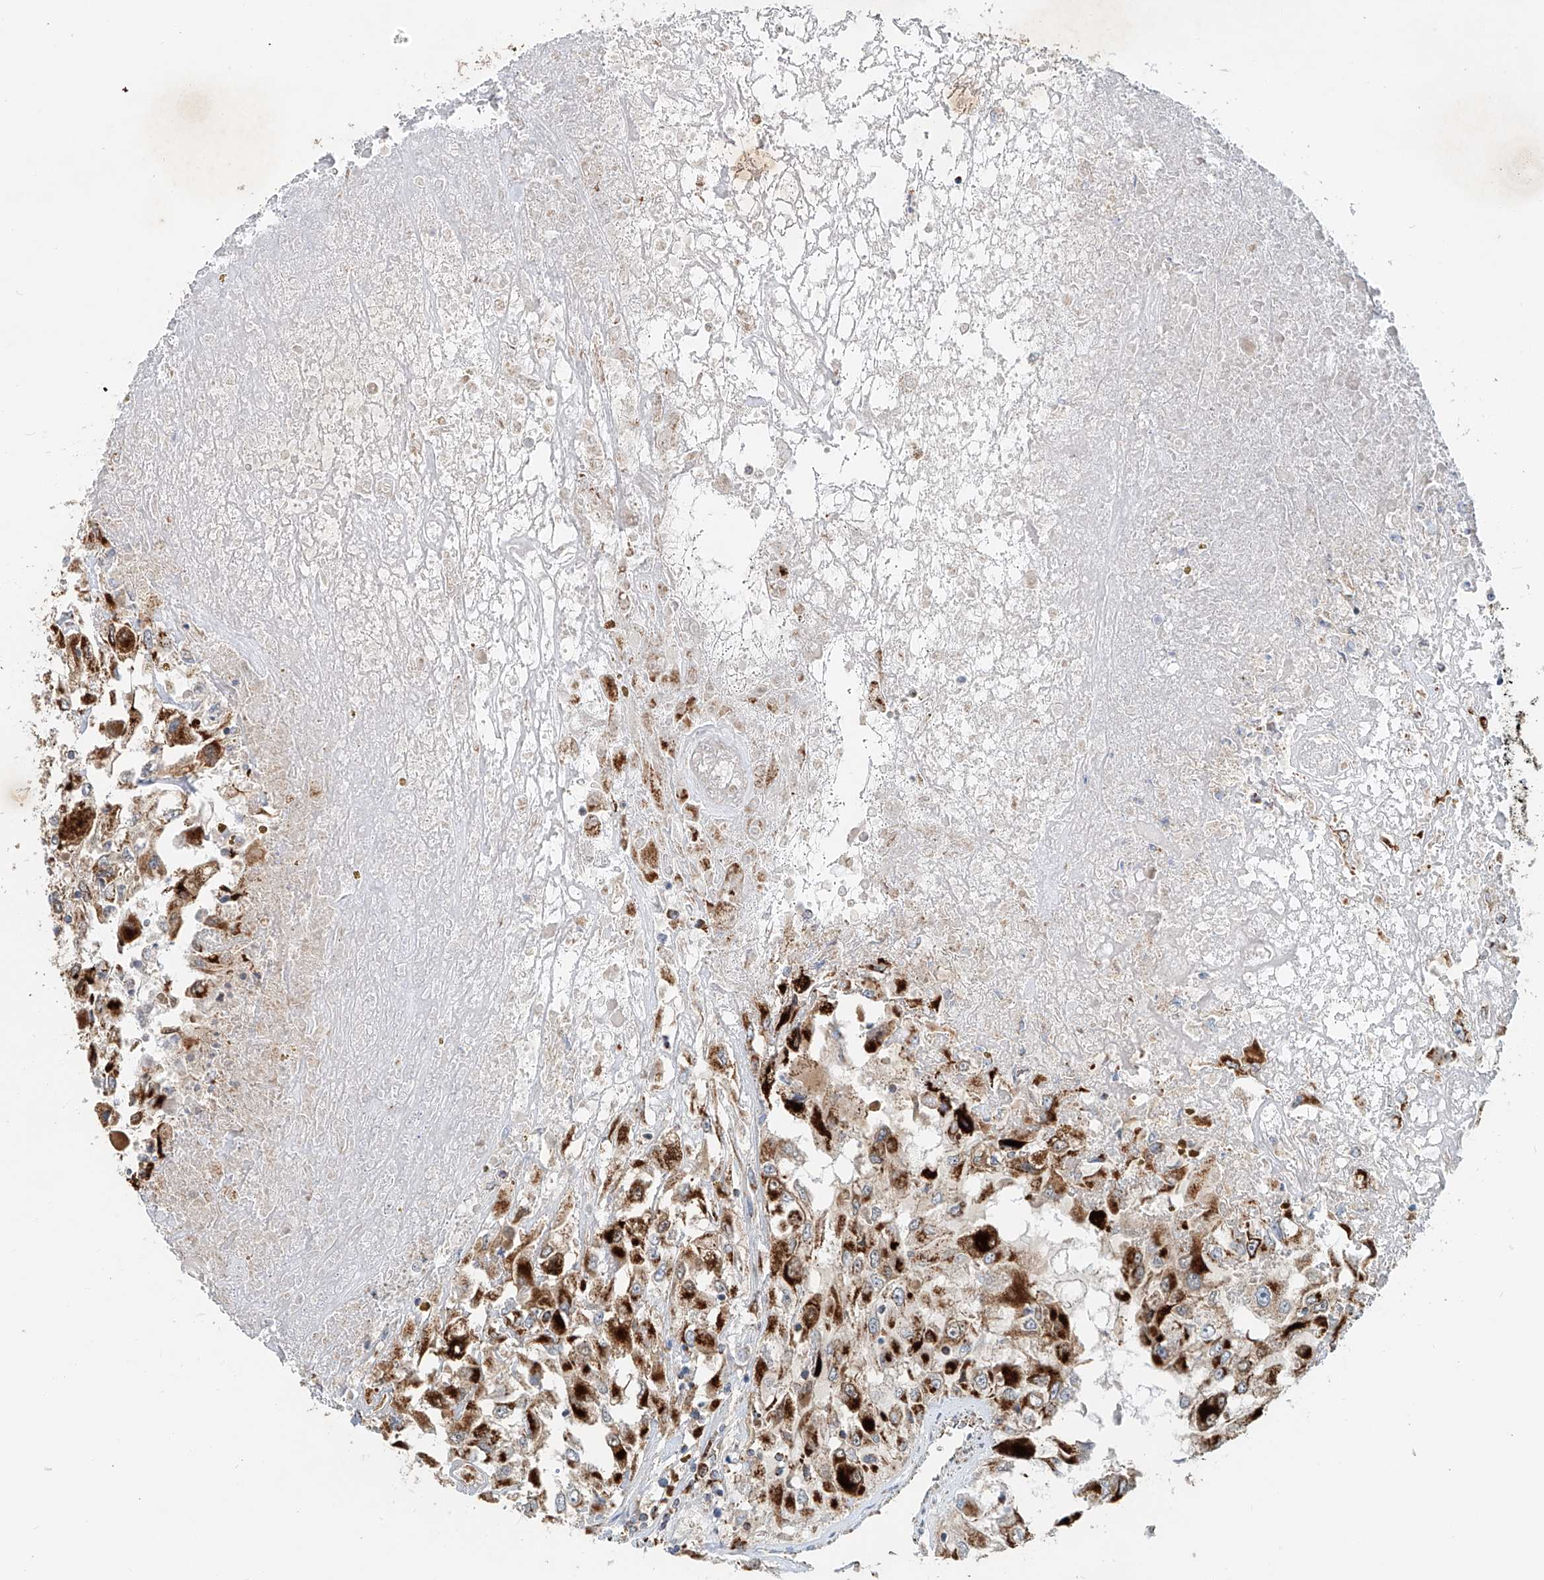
{"staining": {"intensity": "strong", "quantity": ">75%", "location": "cytoplasmic/membranous"}, "tissue": "renal cancer", "cell_type": "Tumor cells", "image_type": "cancer", "snomed": [{"axis": "morphology", "description": "Adenocarcinoma, NOS"}, {"axis": "topography", "description": "Kidney"}], "caption": "Immunohistochemical staining of adenocarcinoma (renal) shows high levels of strong cytoplasmic/membranous staining in approximately >75% of tumor cells.", "gene": "CARD10", "patient": {"sex": "female", "age": 52}}